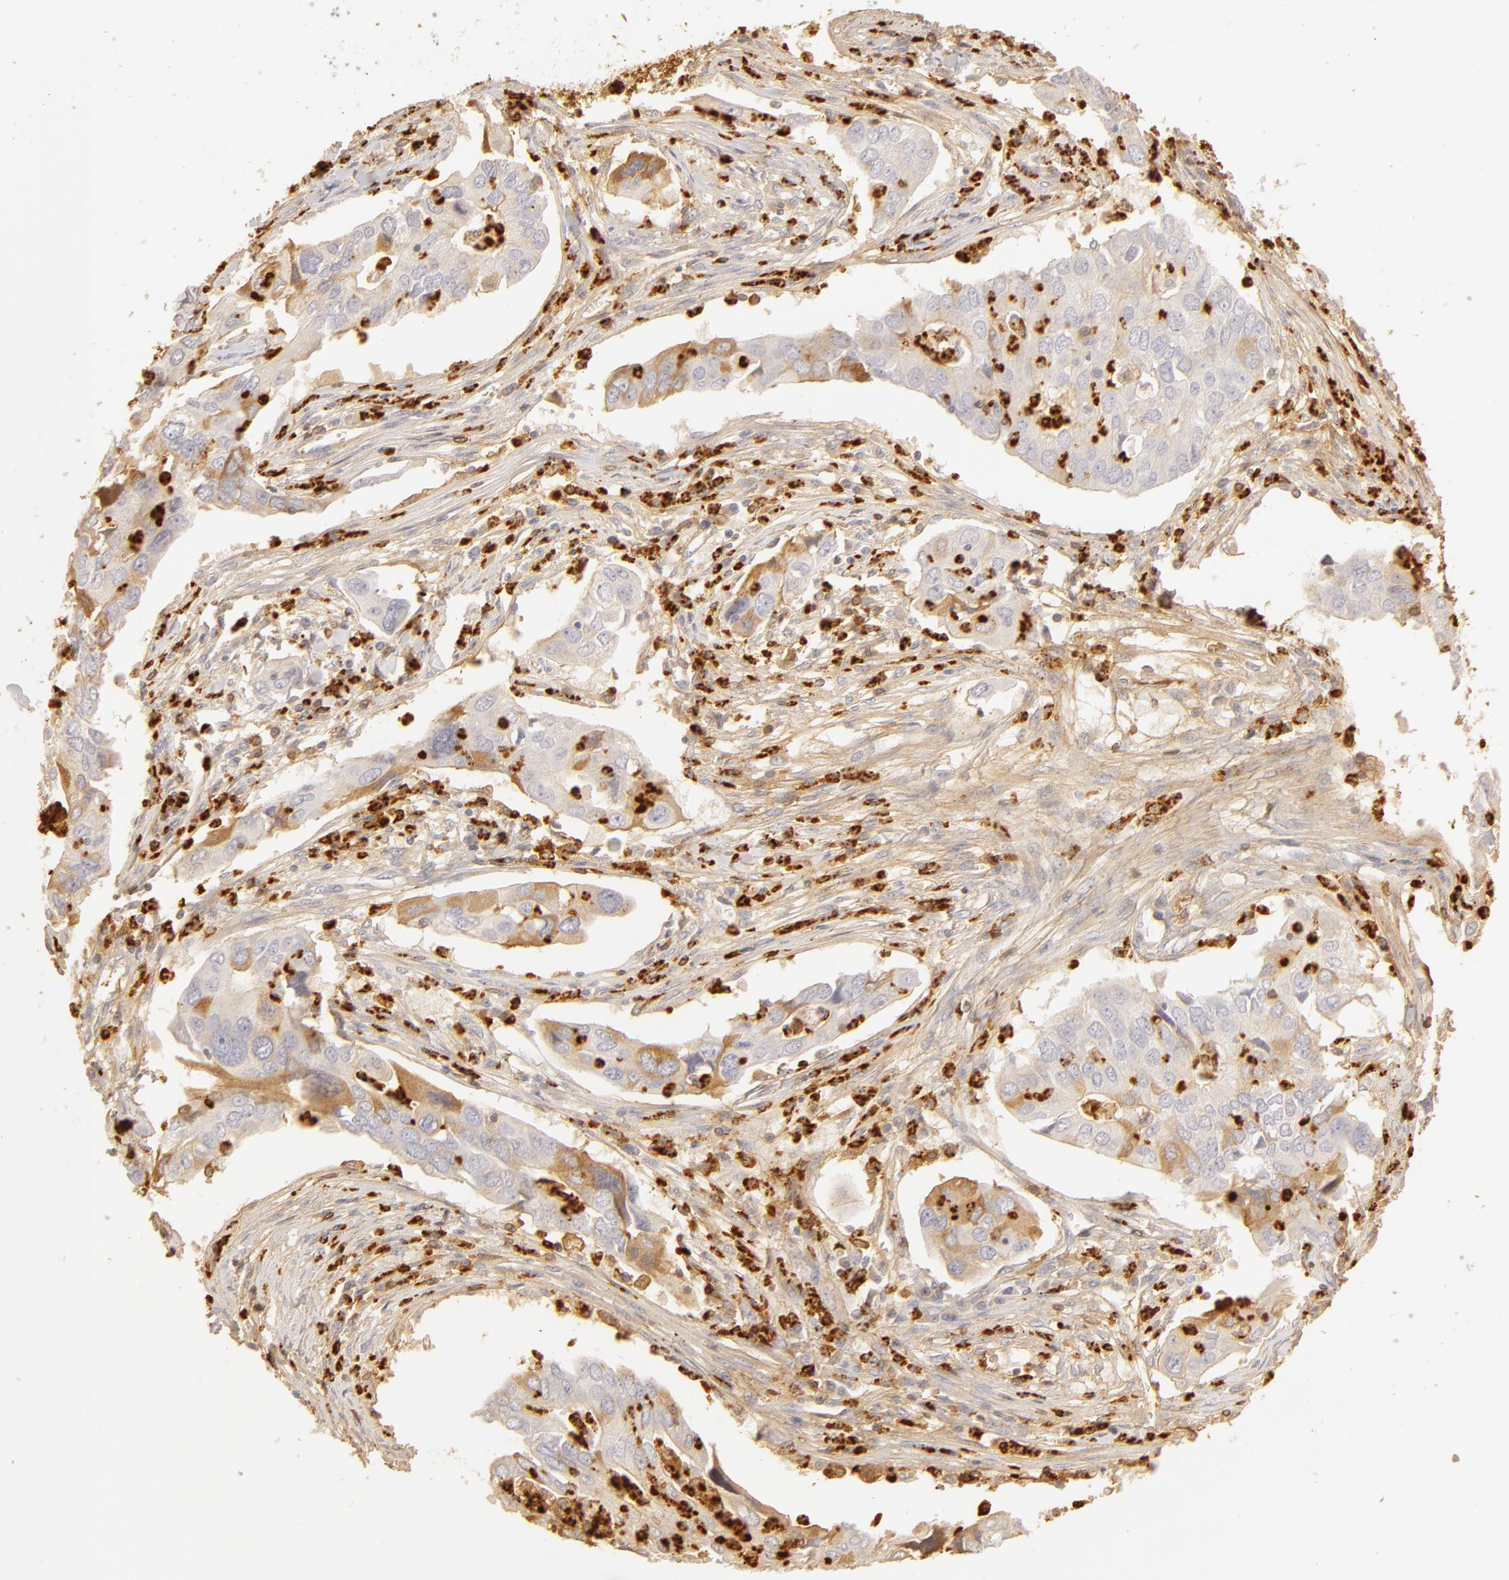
{"staining": {"intensity": "moderate", "quantity": "<25%", "location": "cytoplasmic/membranous"}, "tissue": "lung cancer", "cell_type": "Tumor cells", "image_type": "cancer", "snomed": [{"axis": "morphology", "description": "Adenocarcinoma, NOS"}, {"axis": "topography", "description": "Lung"}], "caption": "Moderate cytoplasmic/membranous expression for a protein is appreciated in about <25% of tumor cells of lung cancer using IHC.", "gene": "C1R", "patient": {"sex": "male", "age": 48}}